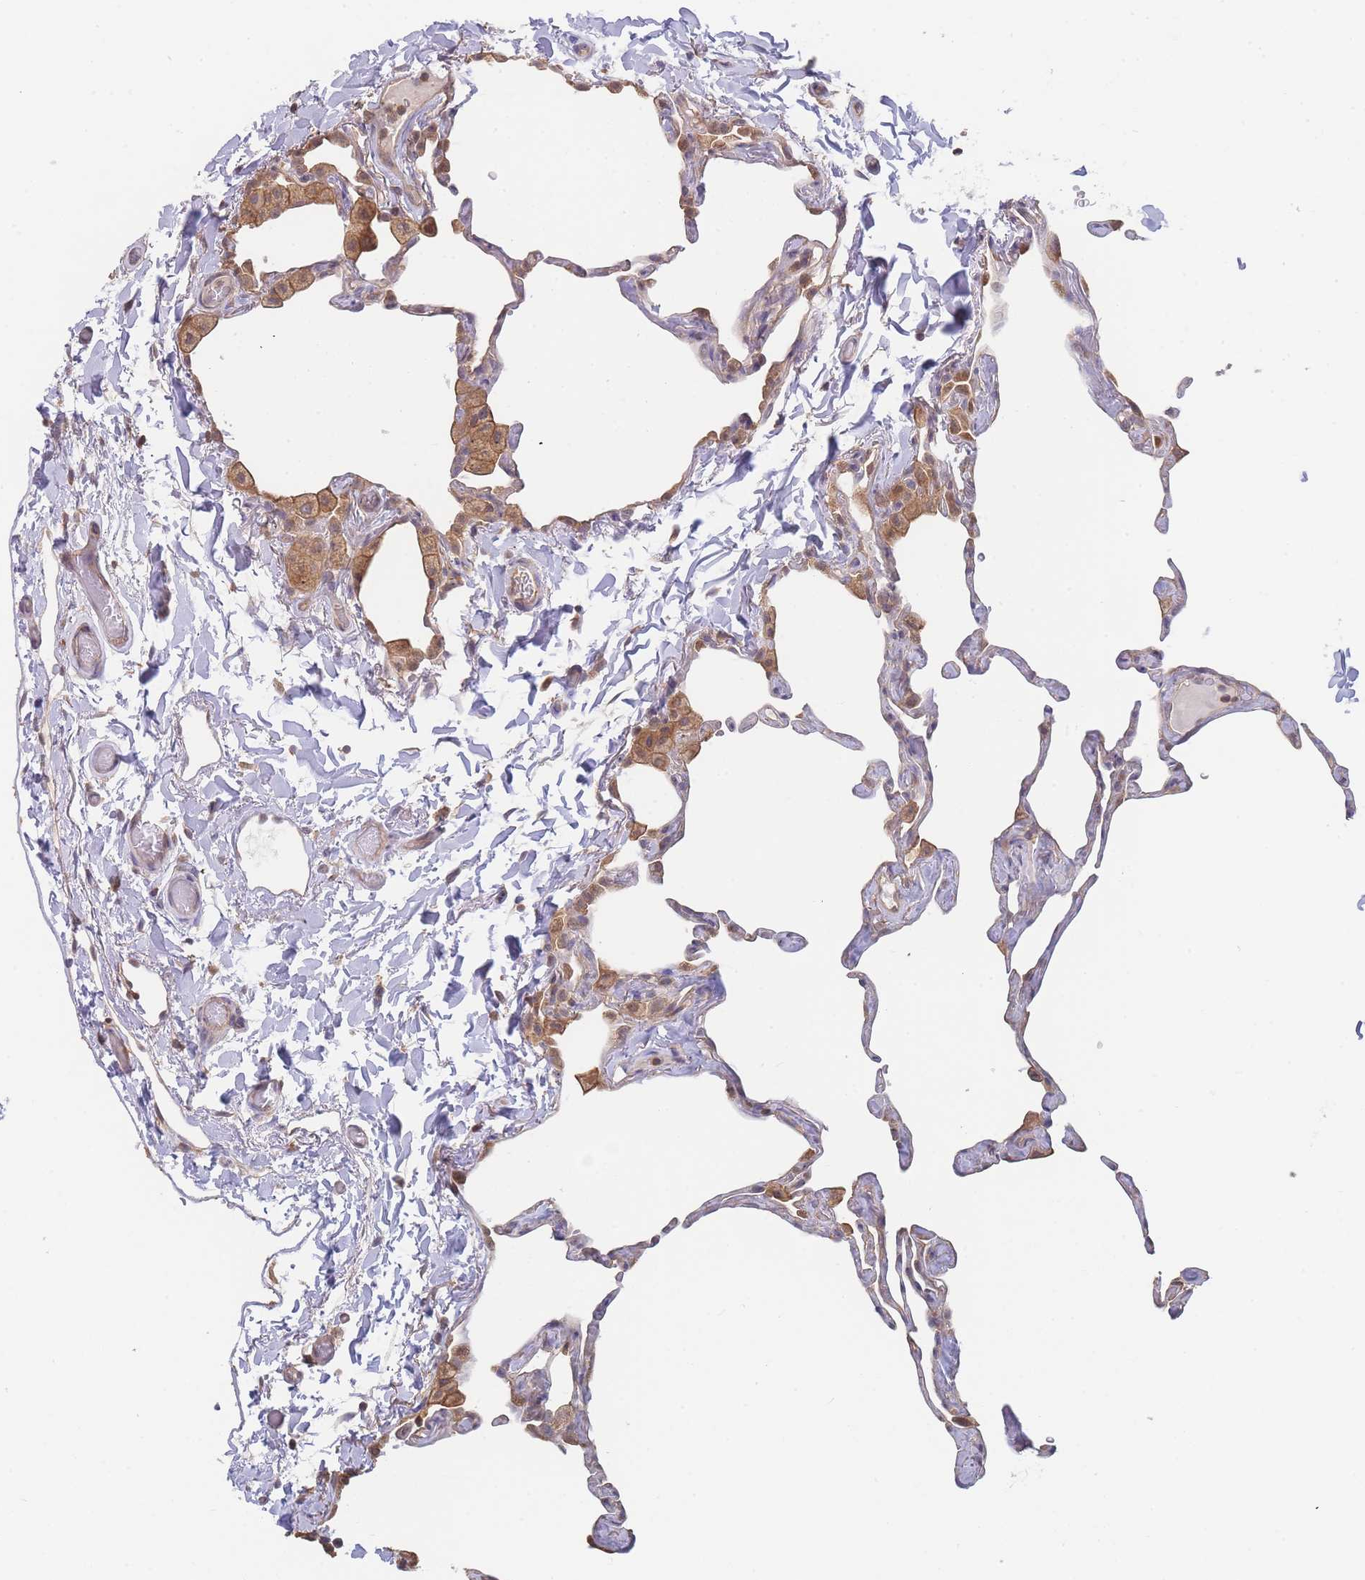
{"staining": {"intensity": "moderate", "quantity": "<25%", "location": "cytoplasmic/membranous"}, "tissue": "lung", "cell_type": "Alveolar cells", "image_type": "normal", "snomed": [{"axis": "morphology", "description": "Normal tissue, NOS"}, {"axis": "topography", "description": "Lung"}], "caption": "Lung stained with DAB IHC displays low levels of moderate cytoplasmic/membranous positivity in approximately <25% of alveolar cells. The staining was performed using DAB to visualize the protein expression in brown, while the nuclei were stained in blue with hematoxylin (Magnification: 20x).", "gene": "MRPS18B", "patient": {"sex": "male", "age": 65}}